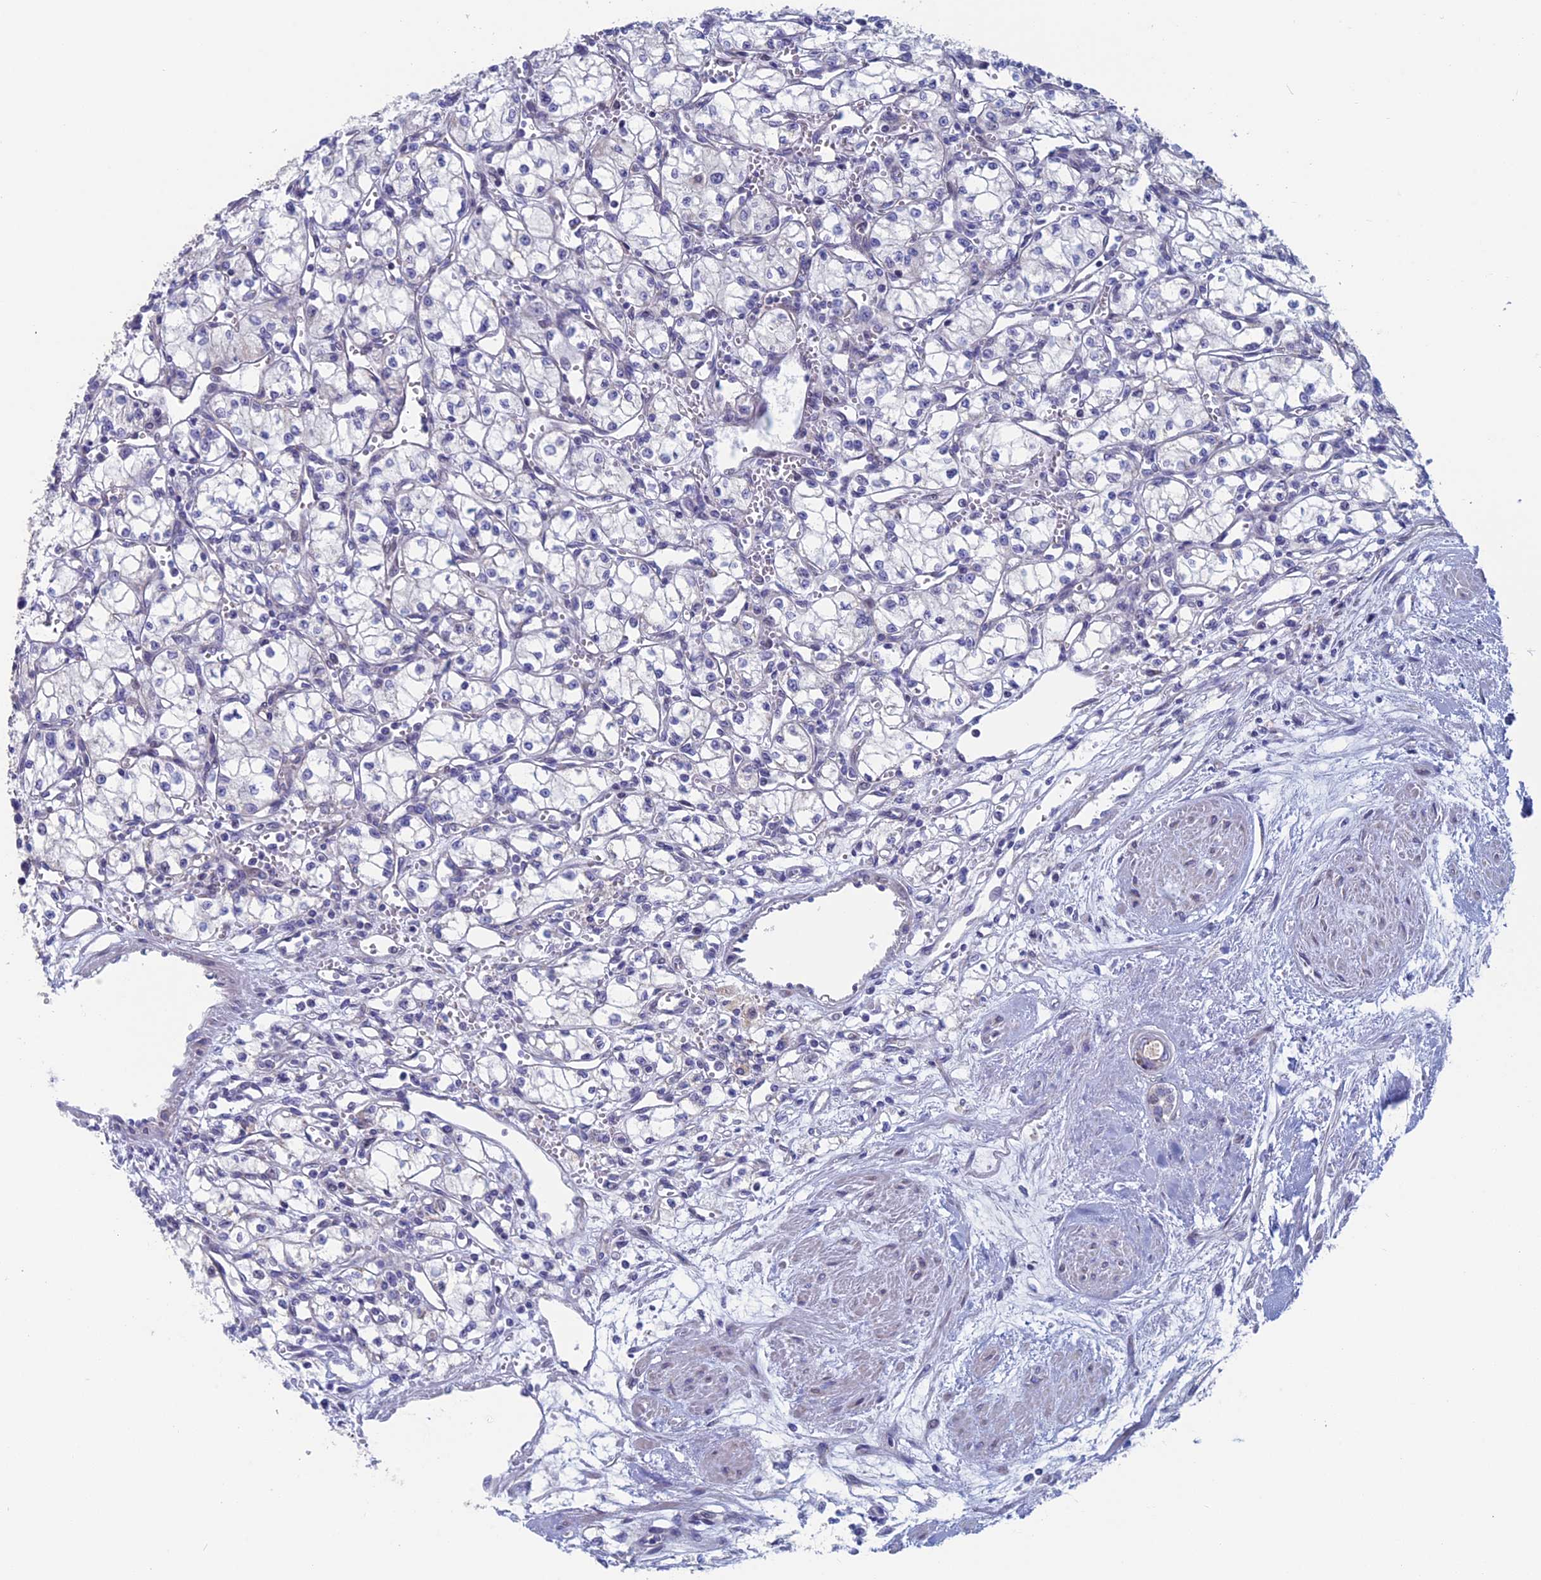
{"staining": {"intensity": "negative", "quantity": "none", "location": "none"}, "tissue": "renal cancer", "cell_type": "Tumor cells", "image_type": "cancer", "snomed": [{"axis": "morphology", "description": "Normal tissue, NOS"}, {"axis": "morphology", "description": "Adenocarcinoma, NOS"}, {"axis": "topography", "description": "Kidney"}], "caption": "A photomicrograph of adenocarcinoma (renal) stained for a protein demonstrates no brown staining in tumor cells.", "gene": "NIBAN3", "patient": {"sex": "male", "age": 59}}